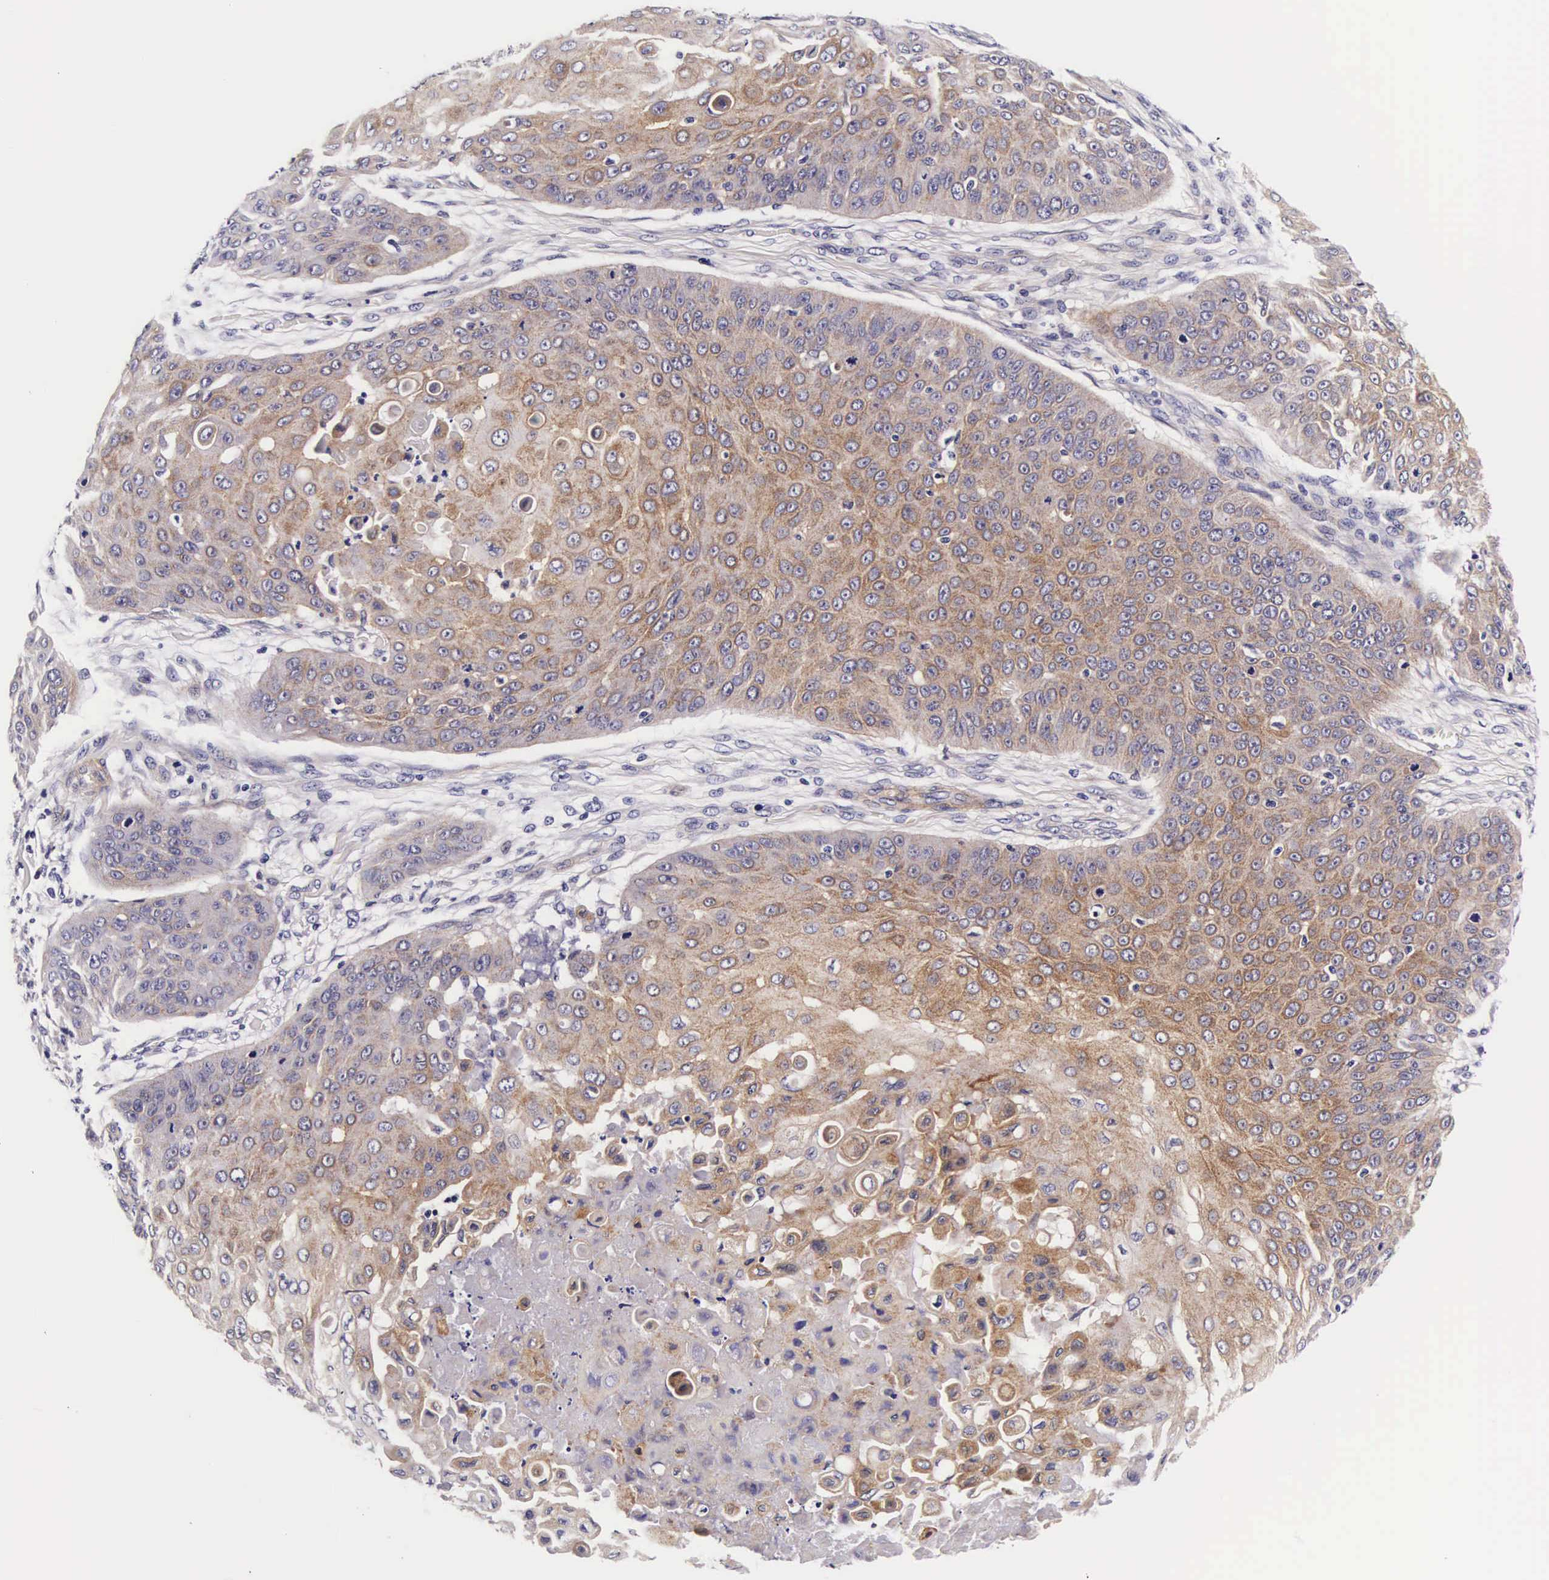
{"staining": {"intensity": "weak", "quantity": ">75%", "location": "cytoplasmic/membranous"}, "tissue": "skin cancer", "cell_type": "Tumor cells", "image_type": "cancer", "snomed": [{"axis": "morphology", "description": "Squamous cell carcinoma, NOS"}, {"axis": "topography", "description": "Skin"}], "caption": "Squamous cell carcinoma (skin) tissue displays weak cytoplasmic/membranous staining in about >75% of tumor cells, visualized by immunohistochemistry. Nuclei are stained in blue.", "gene": "UPRT", "patient": {"sex": "male", "age": 82}}